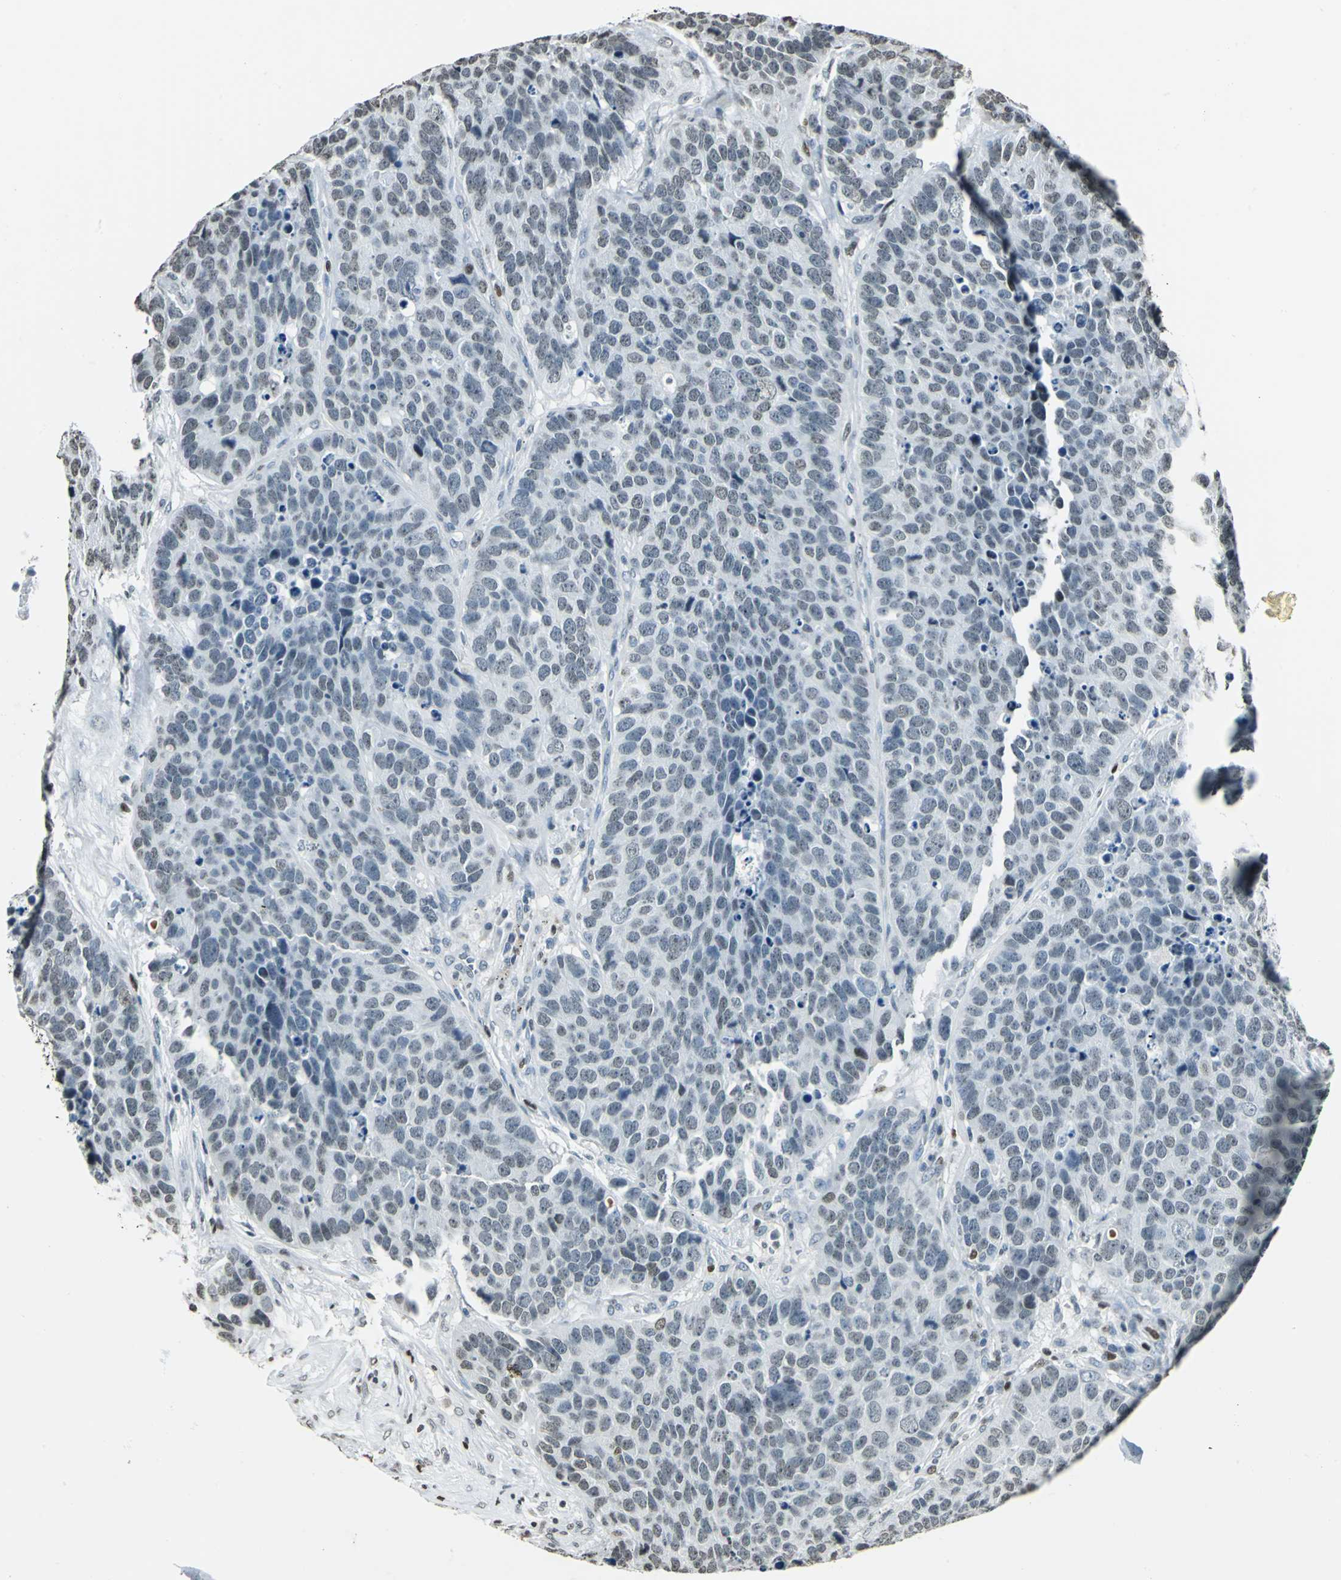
{"staining": {"intensity": "negative", "quantity": "none", "location": "none"}, "tissue": "carcinoid", "cell_type": "Tumor cells", "image_type": "cancer", "snomed": [{"axis": "morphology", "description": "Carcinoid, malignant, NOS"}, {"axis": "topography", "description": "Lung"}], "caption": "High power microscopy histopathology image of an immunohistochemistry (IHC) photomicrograph of malignant carcinoid, revealing no significant expression in tumor cells.", "gene": "MCM4", "patient": {"sex": "male", "age": 60}}